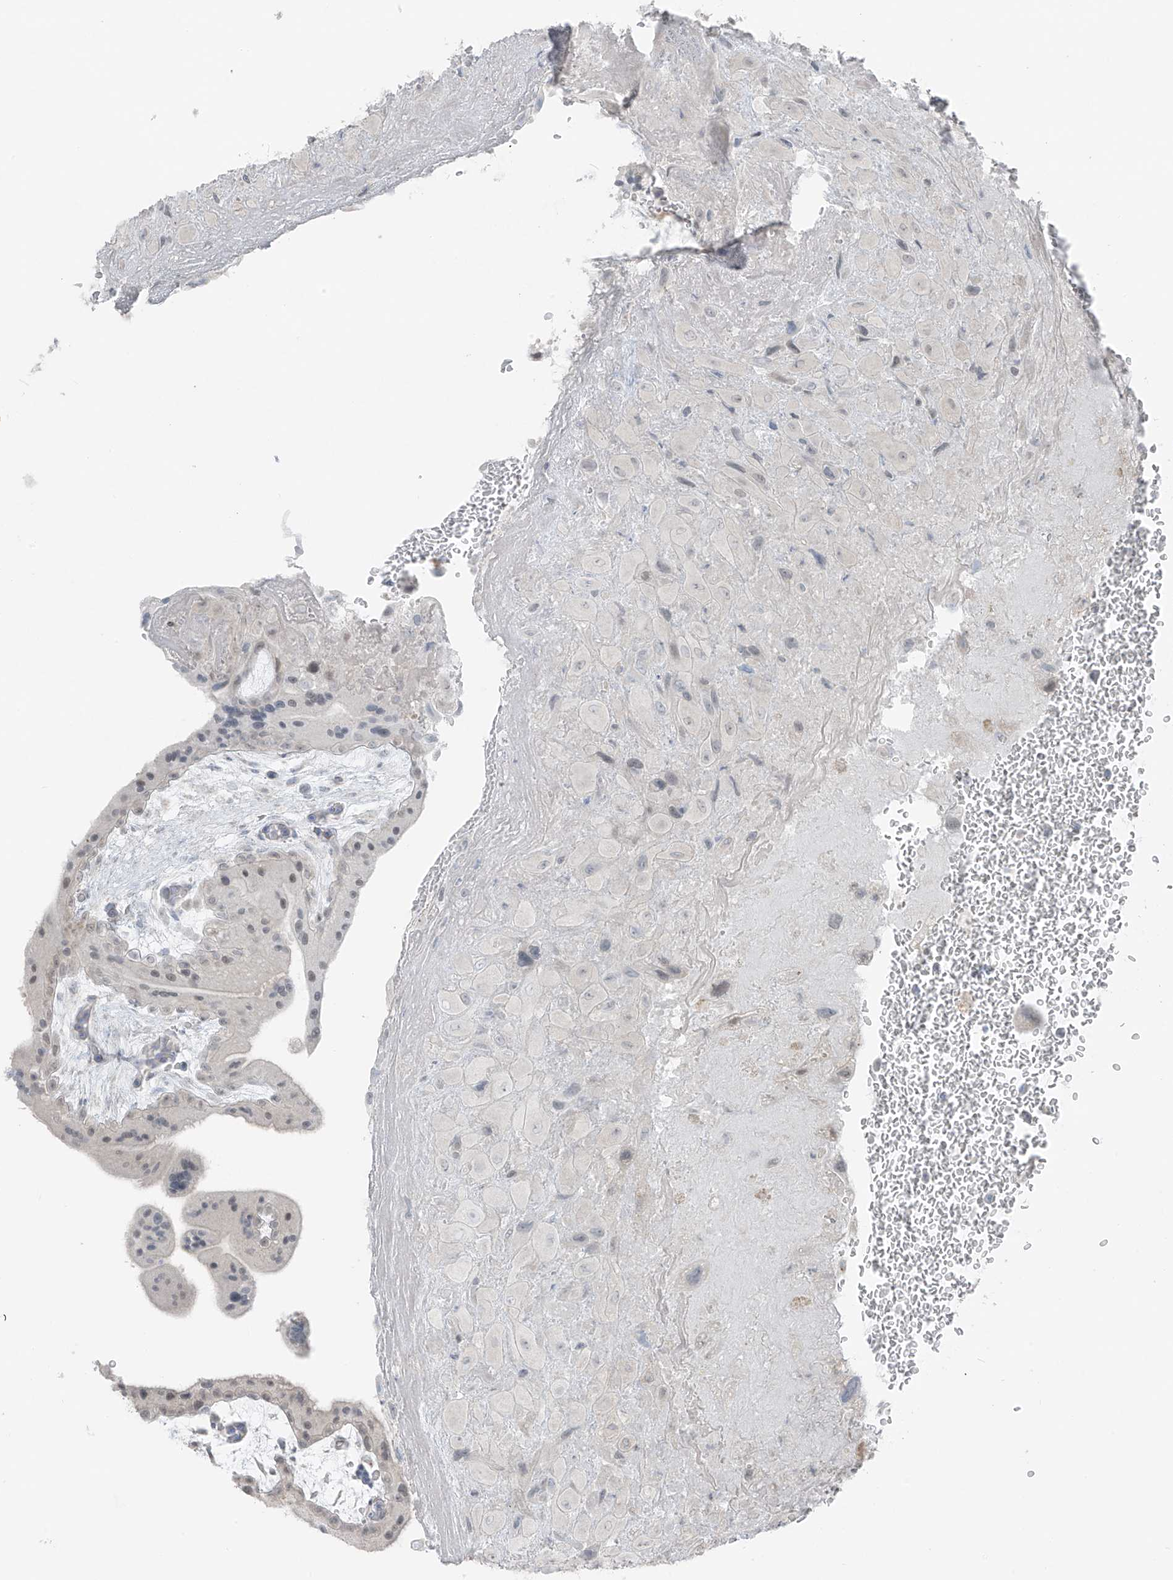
{"staining": {"intensity": "negative", "quantity": "none", "location": "none"}, "tissue": "placenta", "cell_type": "Decidual cells", "image_type": "normal", "snomed": [{"axis": "morphology", "description": "Normal tissue, NOS"}, {"axis": "topography", "description": "Placenta"}], "caption": "This is a histopathology image of immunohistochemistry (IHC) staining of benign placenta, which shows no expression in decidual cells. (Stains: DAB IHC with hematoxylin counter stain, Microscopy: brightfield microscopy at high magnification).", "gene": "PRDM6", "patient": {"sex": "female", "age": 35}}